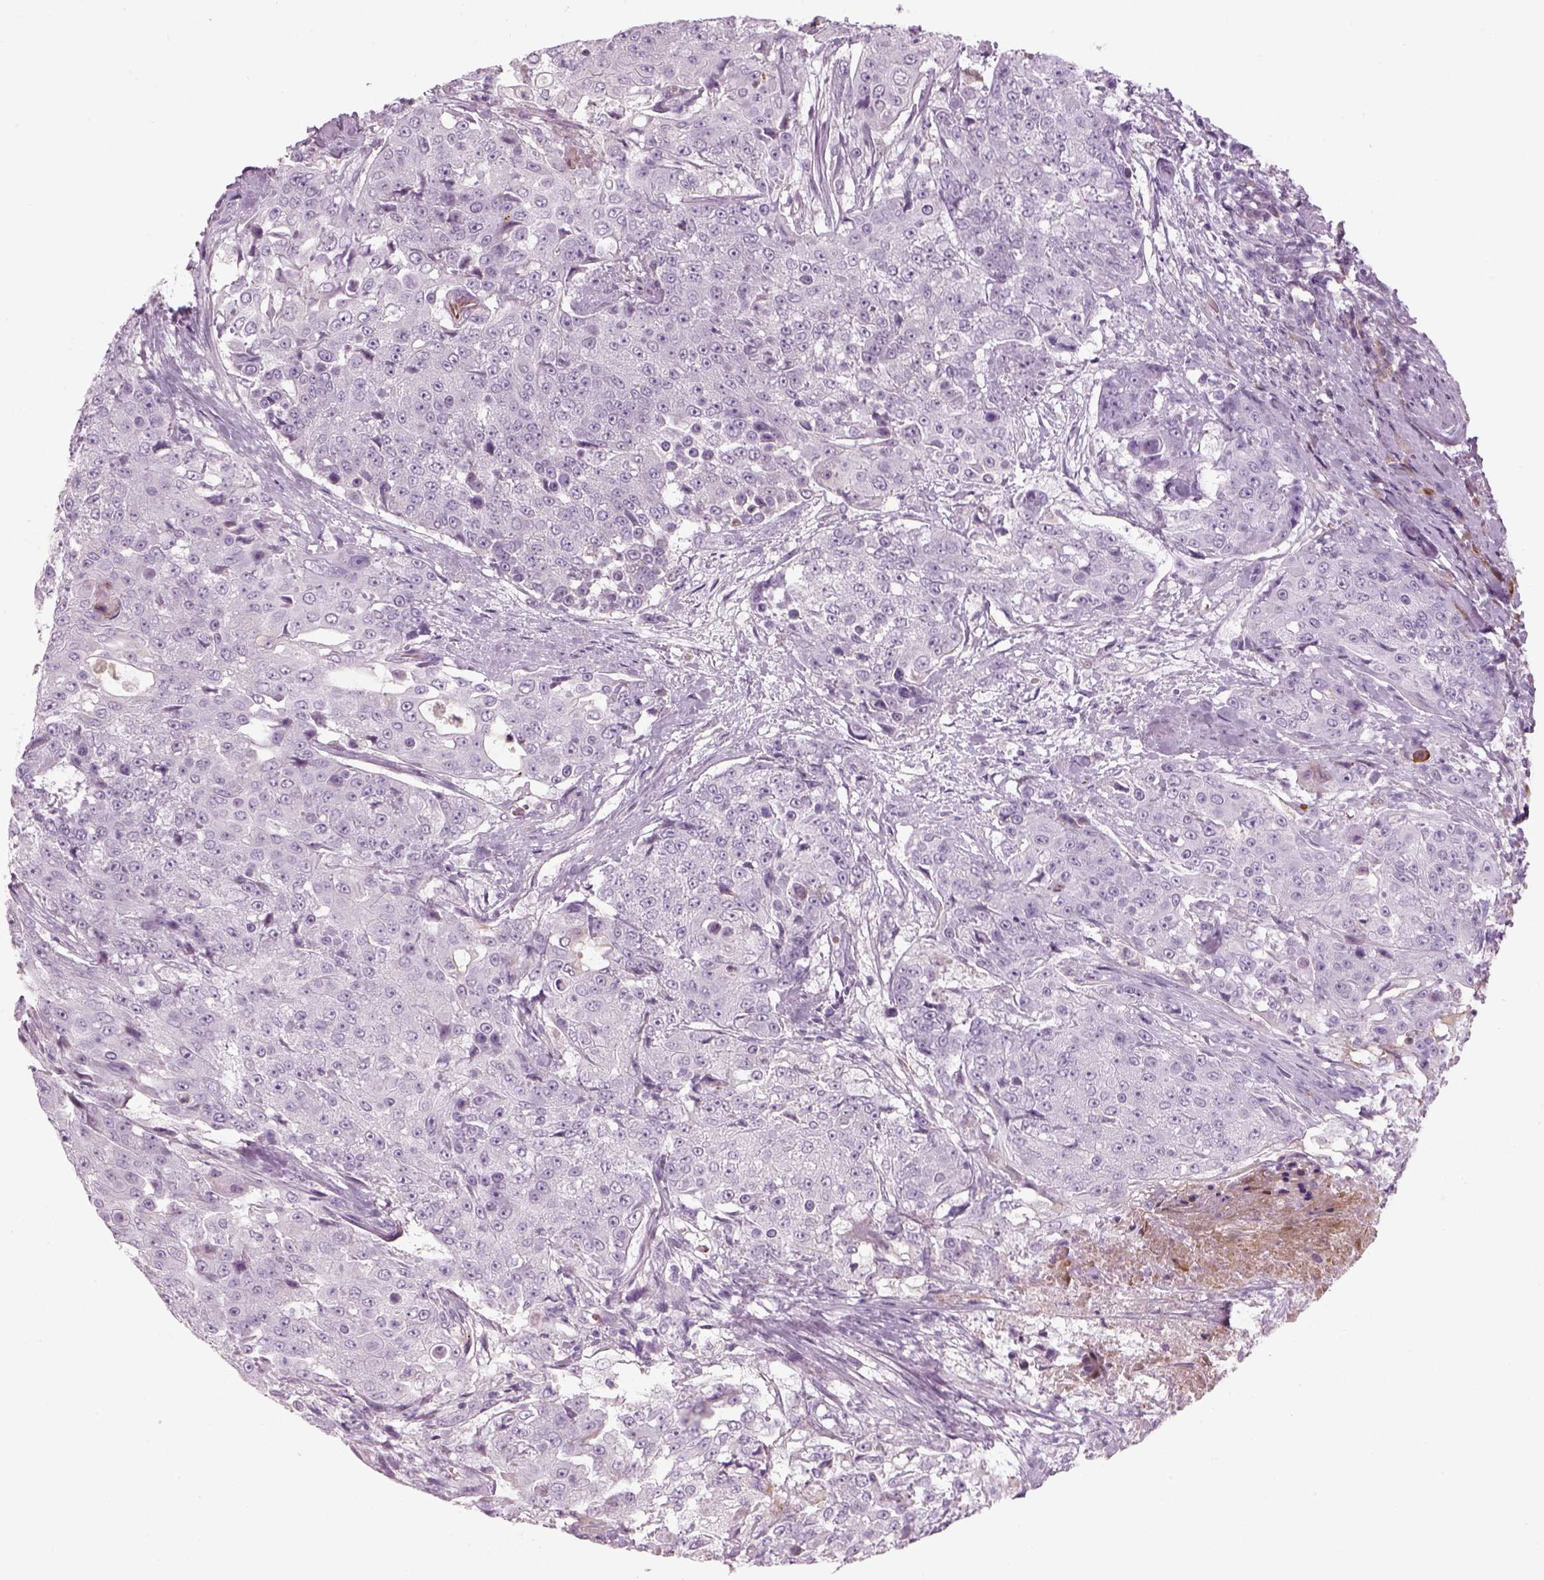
{"staining": {"intensity": "negative", "quantity": "none", "location": "none"}, "tissue": "urothelial cancer", "cell_type": "Tumor cells", "image_type": "cancer", "snomed": [{"axis": "morphology", "description": "Urothelial carcinoma, High grade"}, {"axis": "topography", "description": "Urinary bladder"}], "caption": "Tumor cells show no significant protein positivity in urothelial cancer.", "gene": "PABPC1L2B", "patient": {"sex": "female", "age": 63}}